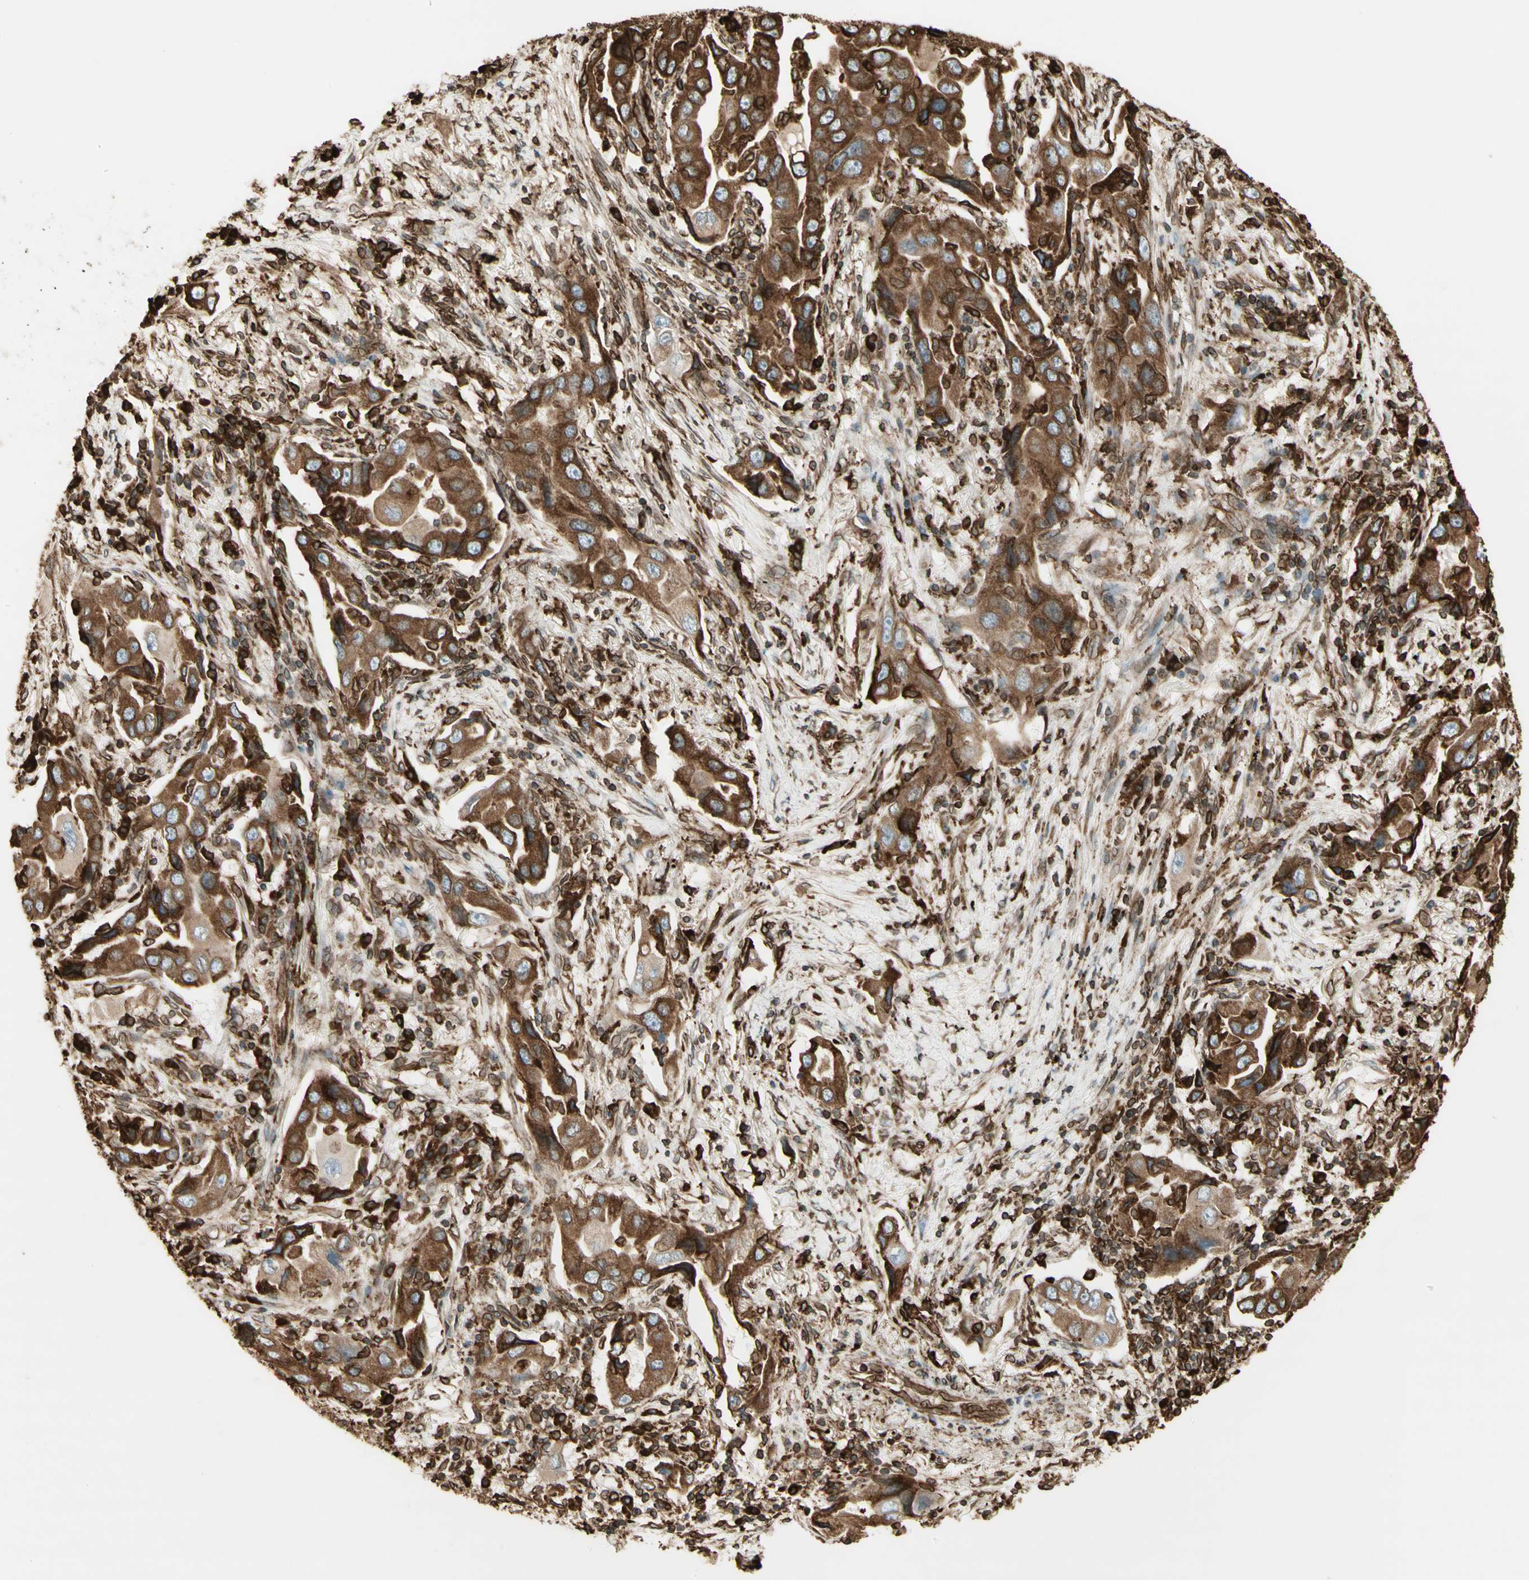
{"staining": {"intensity": "strong", "quantity": ">75%", "location": "cytoplasmic/membranous"}, "tissue": "lung cancer", "cell_type": "Tumor cells", "image_type": "cancer", "snomed": [{"axis": "morphology", "description": "Adenocarcinoma, NOS"}, {"axis": "topography", "description": "Lung"}], "caption": "A brown stain highlights strong cytoplasmic/membranous staining of a protein in human lung cancer tumor cells.", "gene": "CANX", "patient": {"sex": "female", "age": 65}}